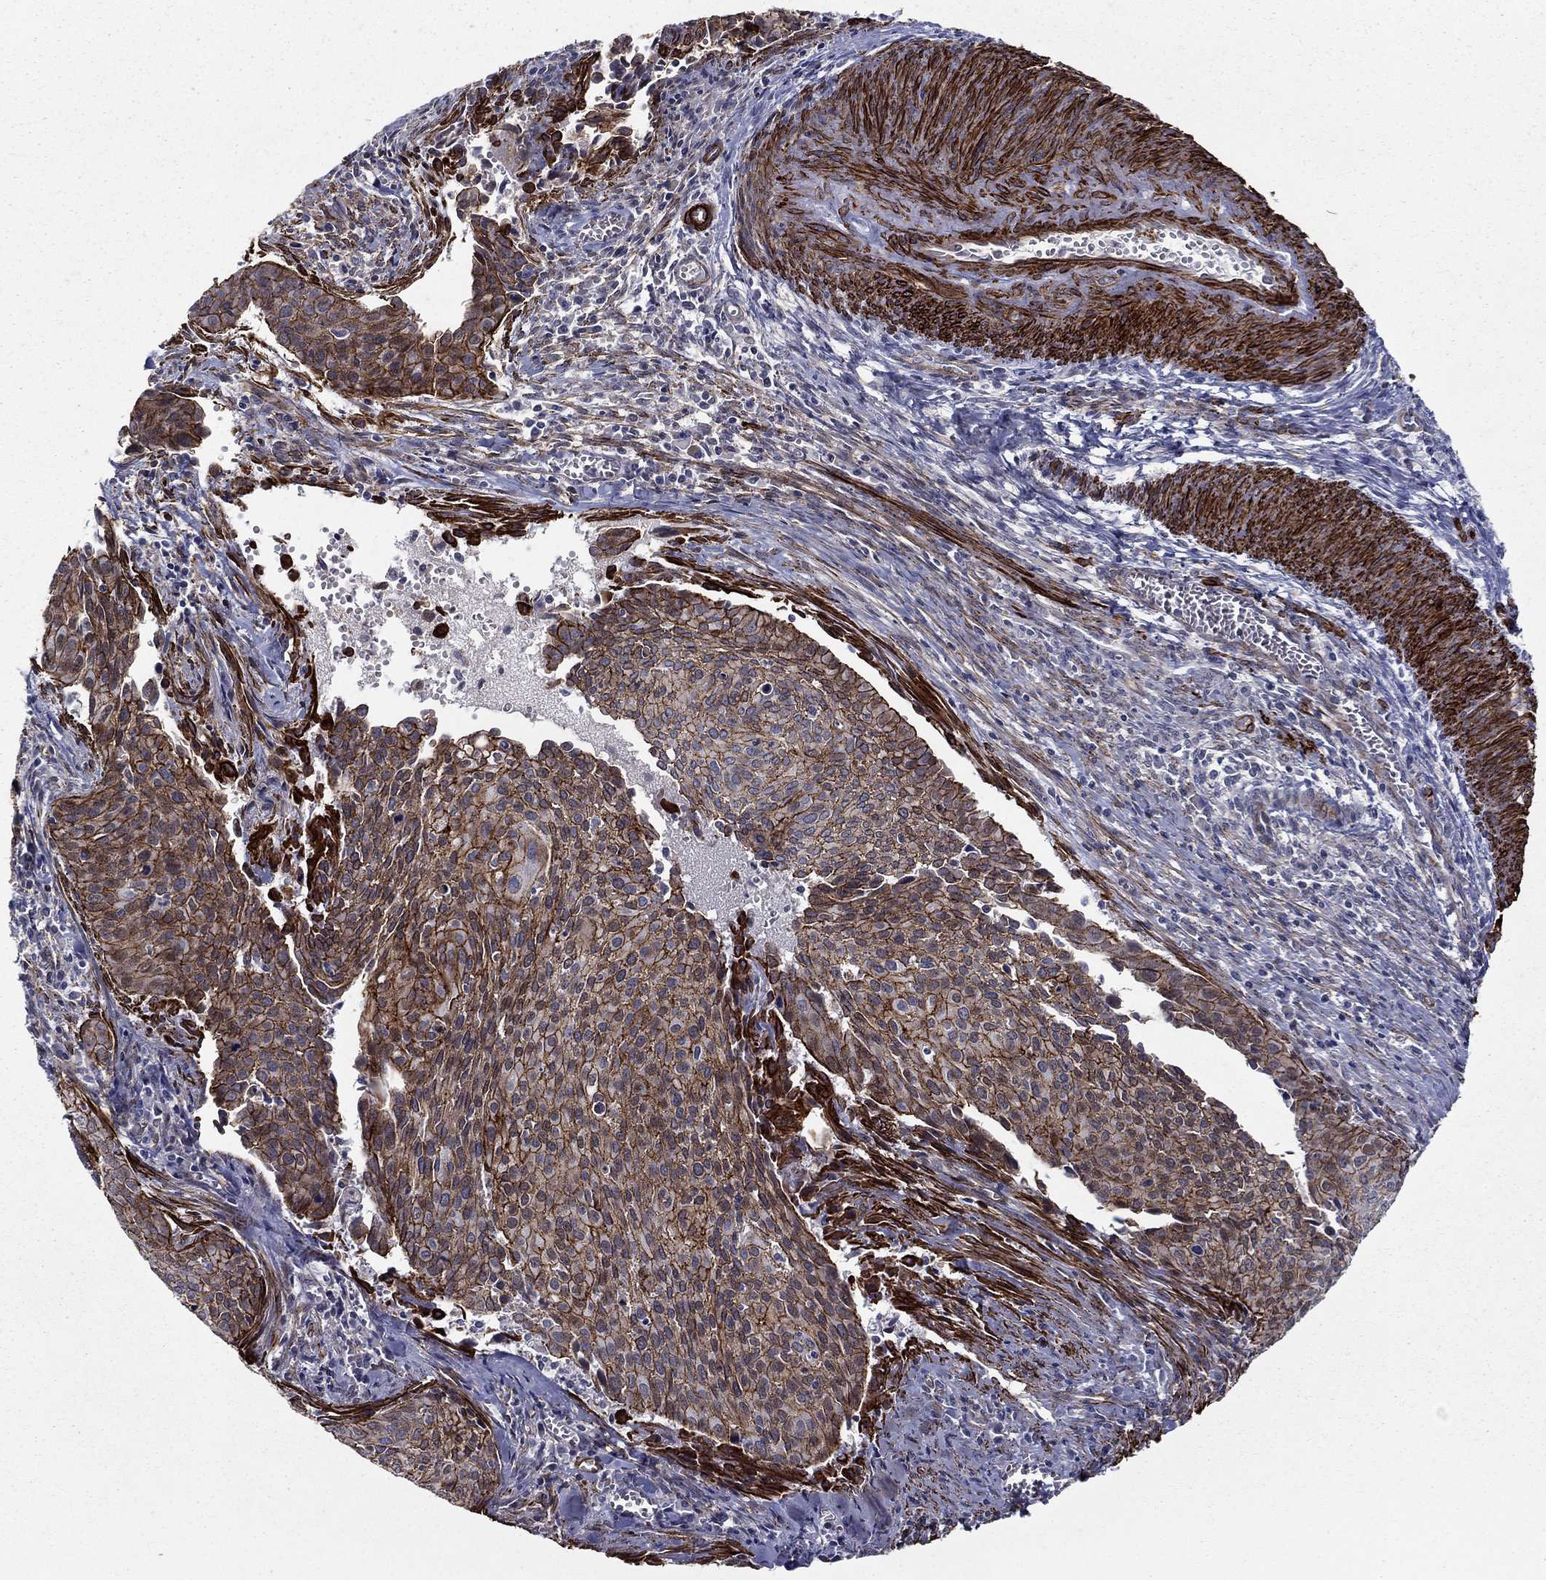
{"staining": {"intensity": "moderate", "quantity": ">75%", "location": "cytoplasmic/membranous"}, "tissue": "cervical cancer", "cell_type": "Tumor cells", "image_type": "cancer", "snomed": [{"axis": "morphology", "description": "Squamous cell carcinoma, NOS"}, {"axis": "topography", "description": "Cervix"}], "caption": "An image of squamous cell carcinoma (cervical) stained for a protein shows moderate cytoplasmic/membranous brown staining in tumor cells.", "gene": "KRBA1", "patient": {"sex": "female", "age": 29}}